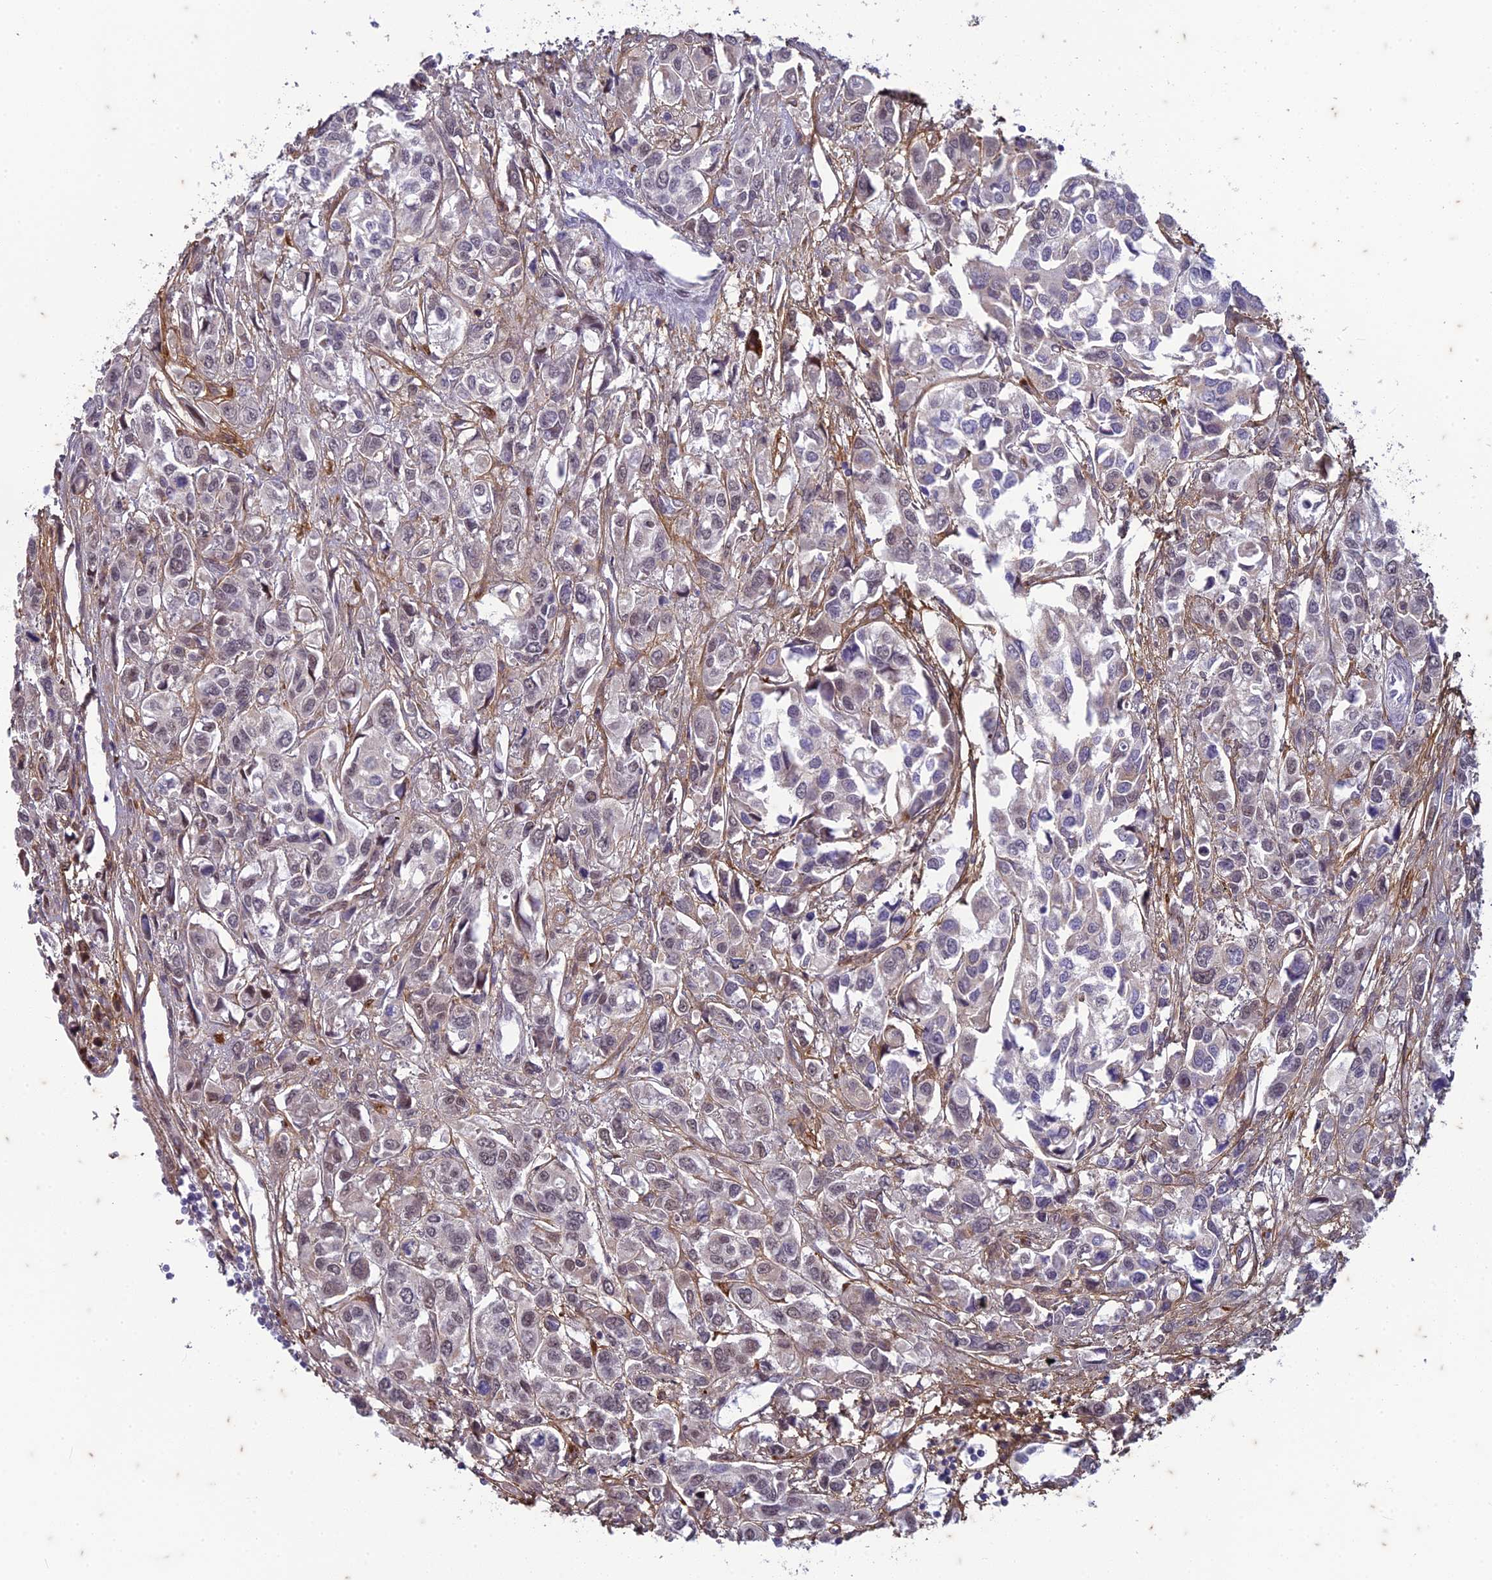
{"staining": {"intensity": "weak", "quantity": "<25%", "location": "nuclear"}, "tissue": "urothelial cancer", "cell_type": "Tumor cells", "image_type": "cancer", "snomed": [{"axis": "morphology", "description": "Urothelial carcinoma, High grade"}, {"axis": "topography", "description": "Urinary bladder"}], "caption": "Human urothelial carcinoma (high-grade) stained for a protein using IHC reveals no expression in tumor cells.", "gene": "PABPN1L", "patient": {"sex": "male", "age": 67}}